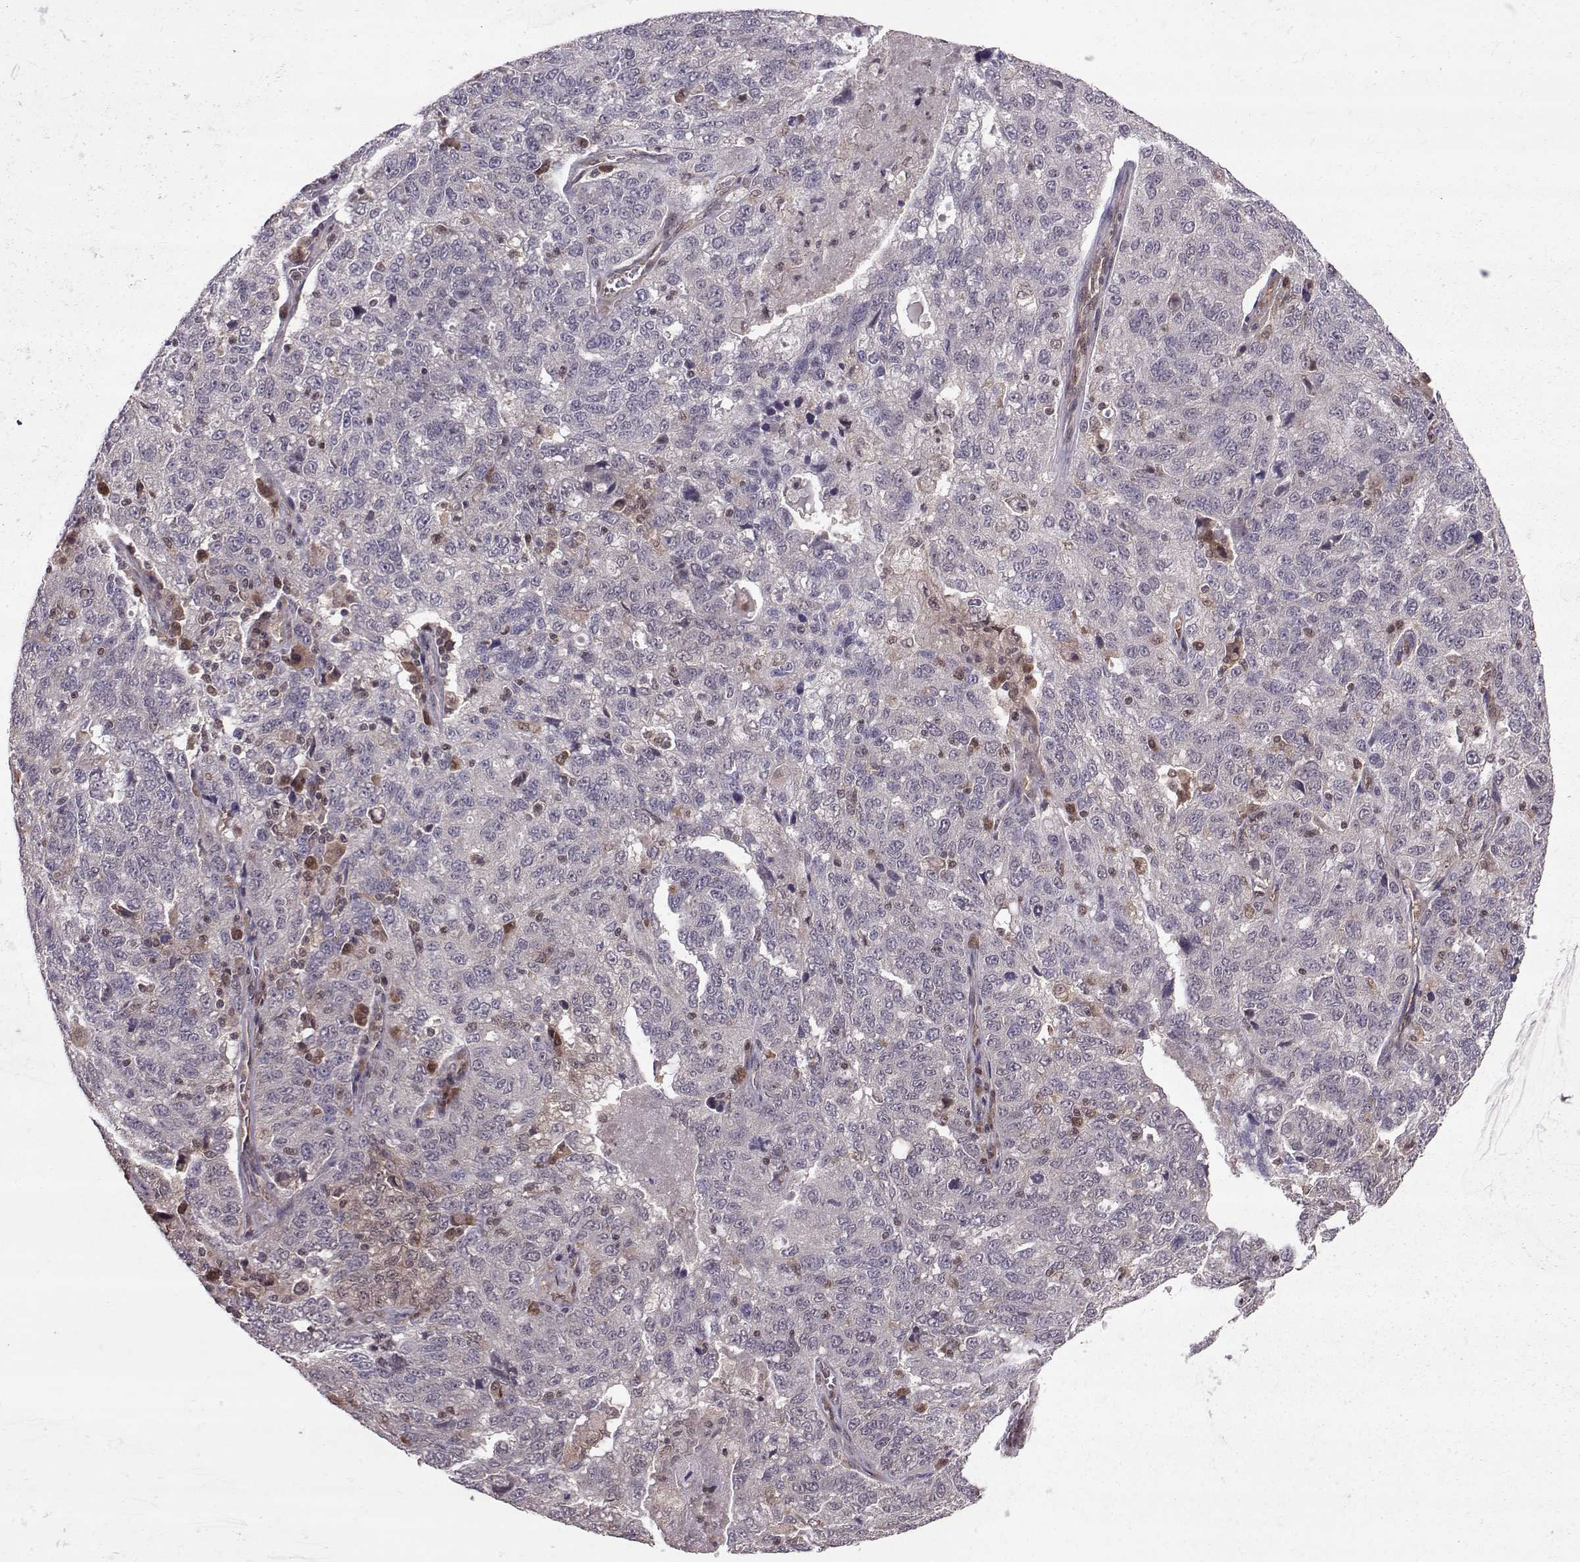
{"staining": {"intensity": "moderate", "quantity": "<25%", "location": "cytoplasmic/membranous"}, "tissue": "ovarian cancer", "cell_type": "Tumor cells", "image_type": "cancer", "snomed": [{"axis": "morphology", "description": "Cystadenocarcinoma, serous, NOS"}, {"axis": "topography", "description": "Ovary"}], "caption": "IHC image of neoplastic tissue: serous cystadenocarcinoma (ovarian) stained using immunohistochemistry (IHC) exhibits low levels of moderate protein expression localized specifically in the cytoplasmic/membranous of tumor cells, appearing as a cytoplasmic/membranous brown color.", "gene": "PPP2R2A", "patient": {"sex": "female", "age": 71}}